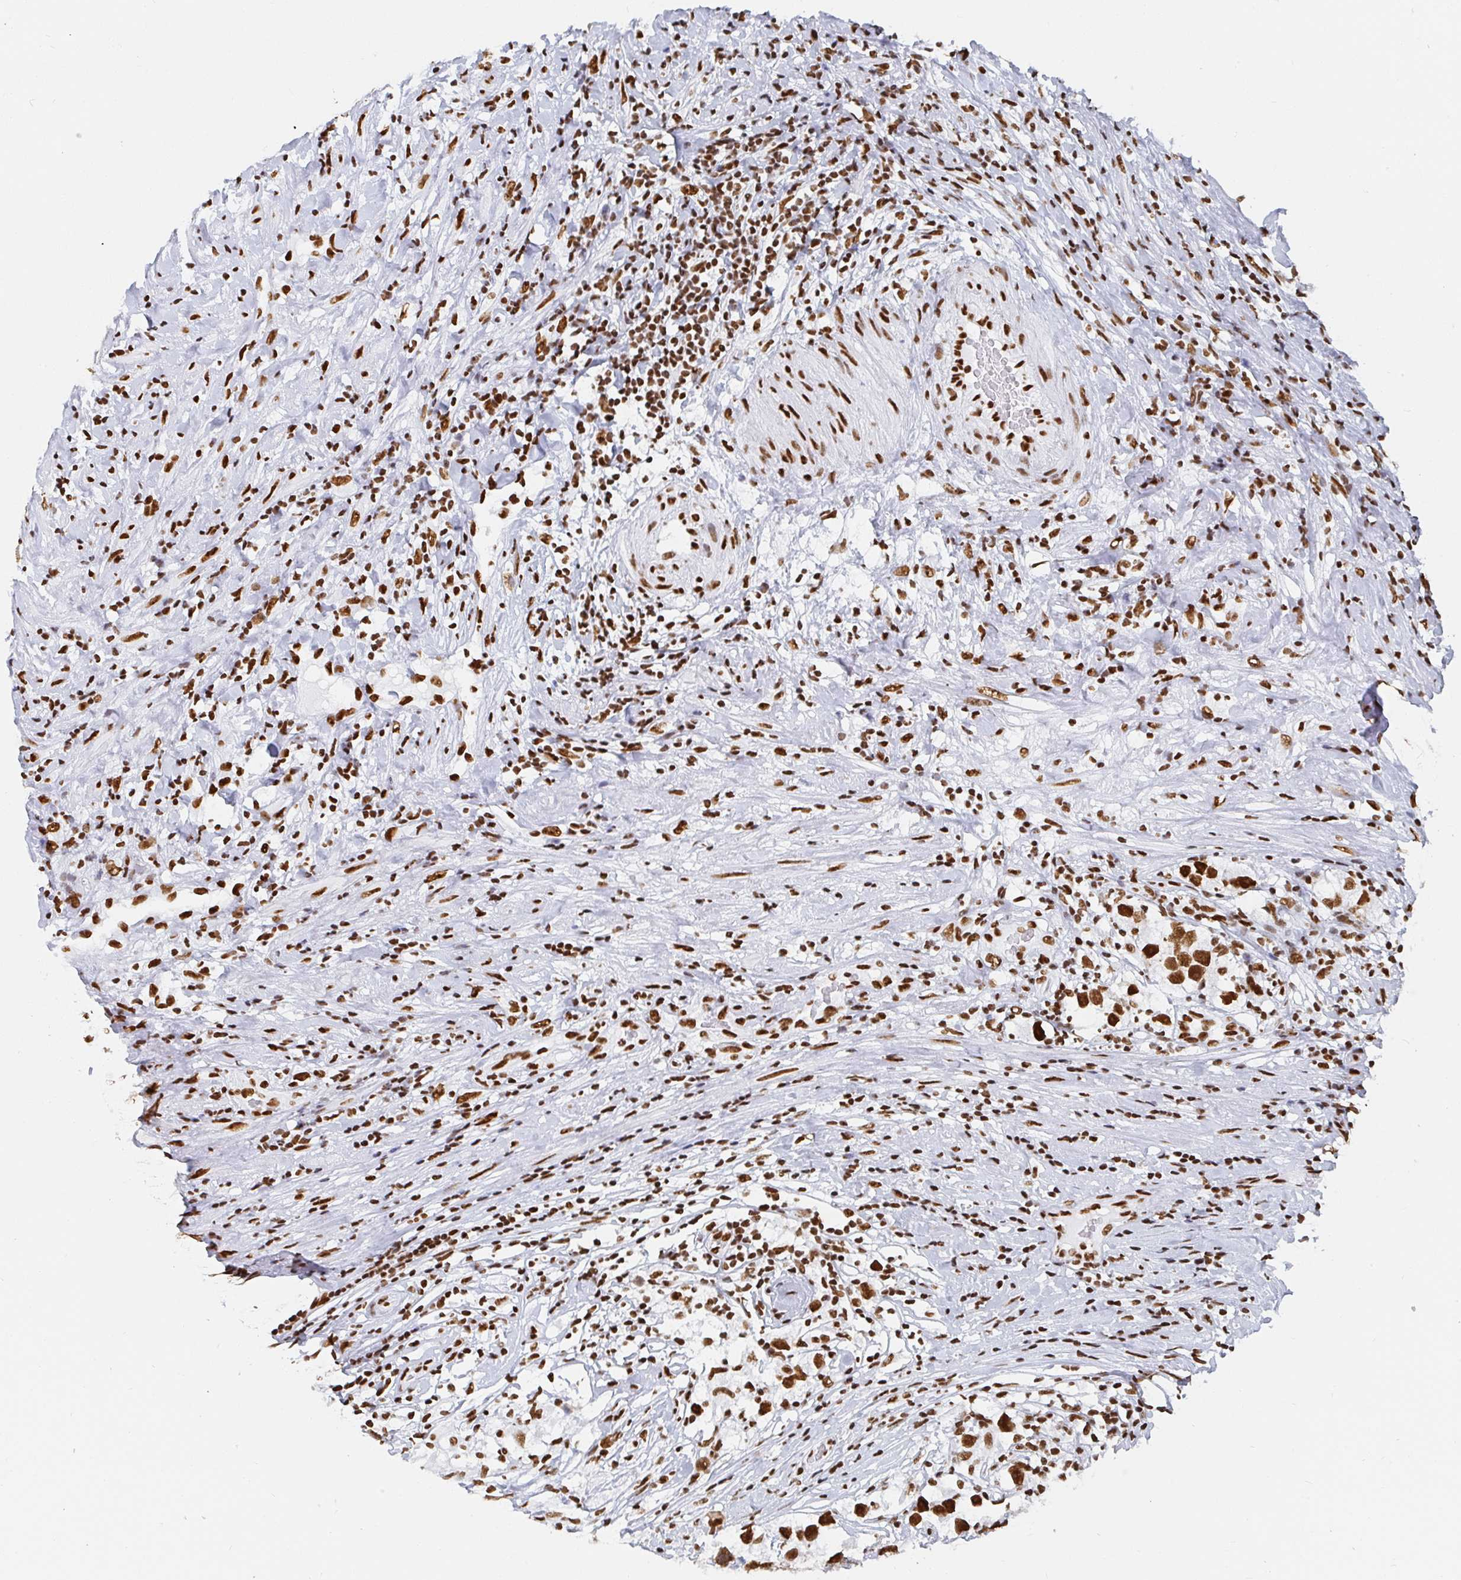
{"staining": {"intensity": "strong", "quantity": ">75%", "location": "nuclear"}, "tissue": "testis cancer", "cell_type": "Tumor cells", "image_type": "cancer", "snomed": [{"axis": "morphology", "description": "Seminoma, NOS"}, {"axis": "topography", "description": "Testis"}], "caption": "The immunohistochemical stain shows strong nuclear positivity in tumor cells of testis seminoma tissue. Using DAB (brown) and hematoxylin (blue) stains, captured at high magnification using brightfield microscopy.", "gene": "EWSR1", "patient": {"sex": "male", "age": 46}}